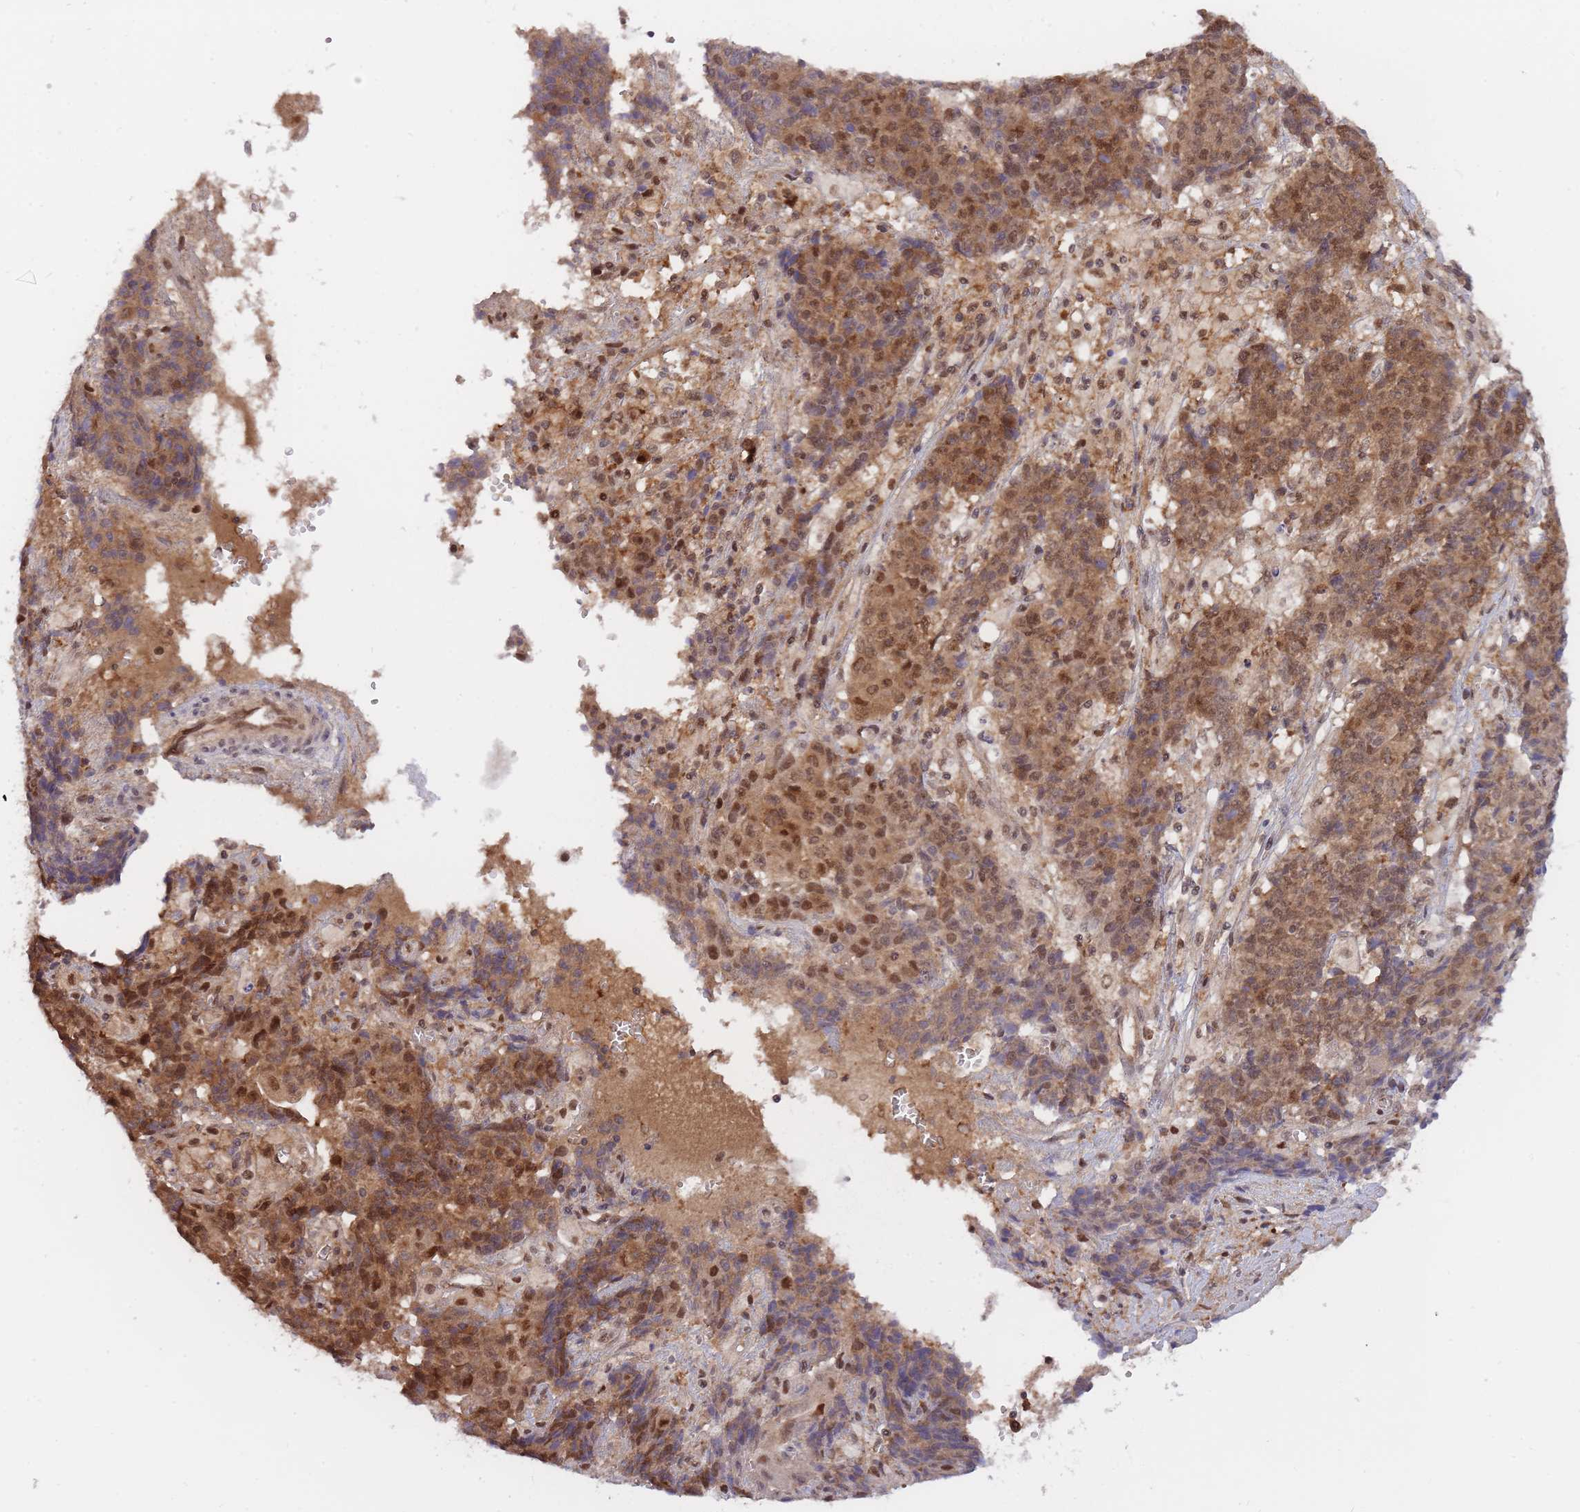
{"staining": {"intensity": "moderate", "quantity": ">75%", "location": "cytoplasmic/membranous,nuclear"}, "tissue": "ovarian cancer", "cell_type": "Tumor cells", "image_type": "cancer", "snomed": [{"axis": "morphology", "description": "Carcinoma, endometroid"}, {"axis": "topography", "description": "Ovary"}], "caption": "A brown stain labels moderate cytoplasmic/membranous and nuclear staining of a protein in ovarian cancer (endometroid carcinoma) tumor cells. (DAB = brown stain, brightfield microscopy at high magnification).", "gene": "NSFL1C", "patient": {"sex": "female", "age": 42}}